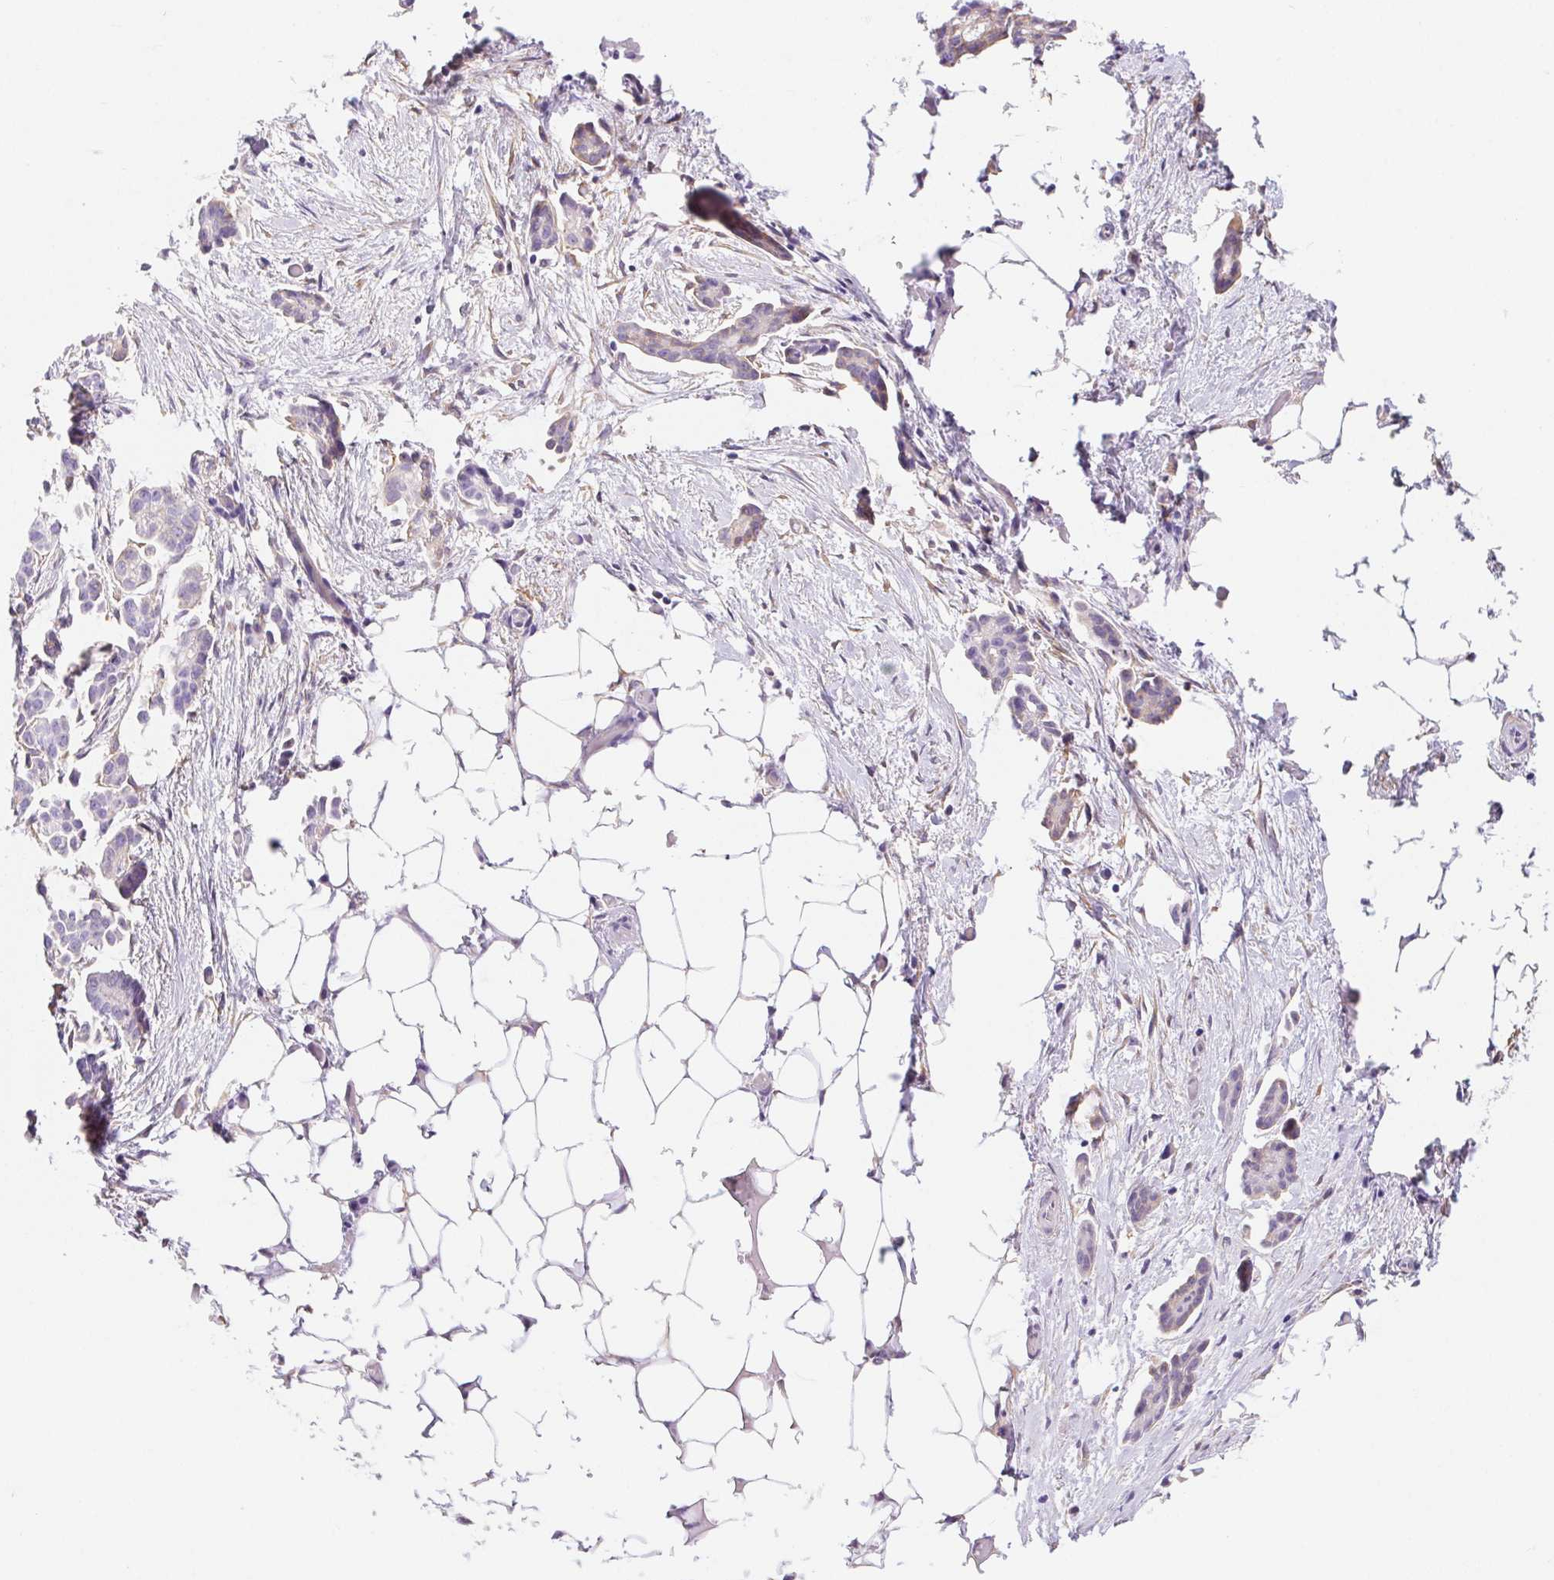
{"staining": {"intensity": "negative", "quantity": "none", "location": "none"}, "tissue": "ovarian cancer", "cell_type": "Tumor cells", "image_type": "cancer", "snomed": [{"axis": "morphology", "description": "Cystadenocarcinoma, serous, NOS"}, {"axis": "topography", "description": "Ovary"}], "caption": "DAB immunohistochemical staining of ovarian cancer demonstrates no significant positivity in tumor cells.", "gene": "PNLIP", "patient": {"sex": "female", "age": 50}}